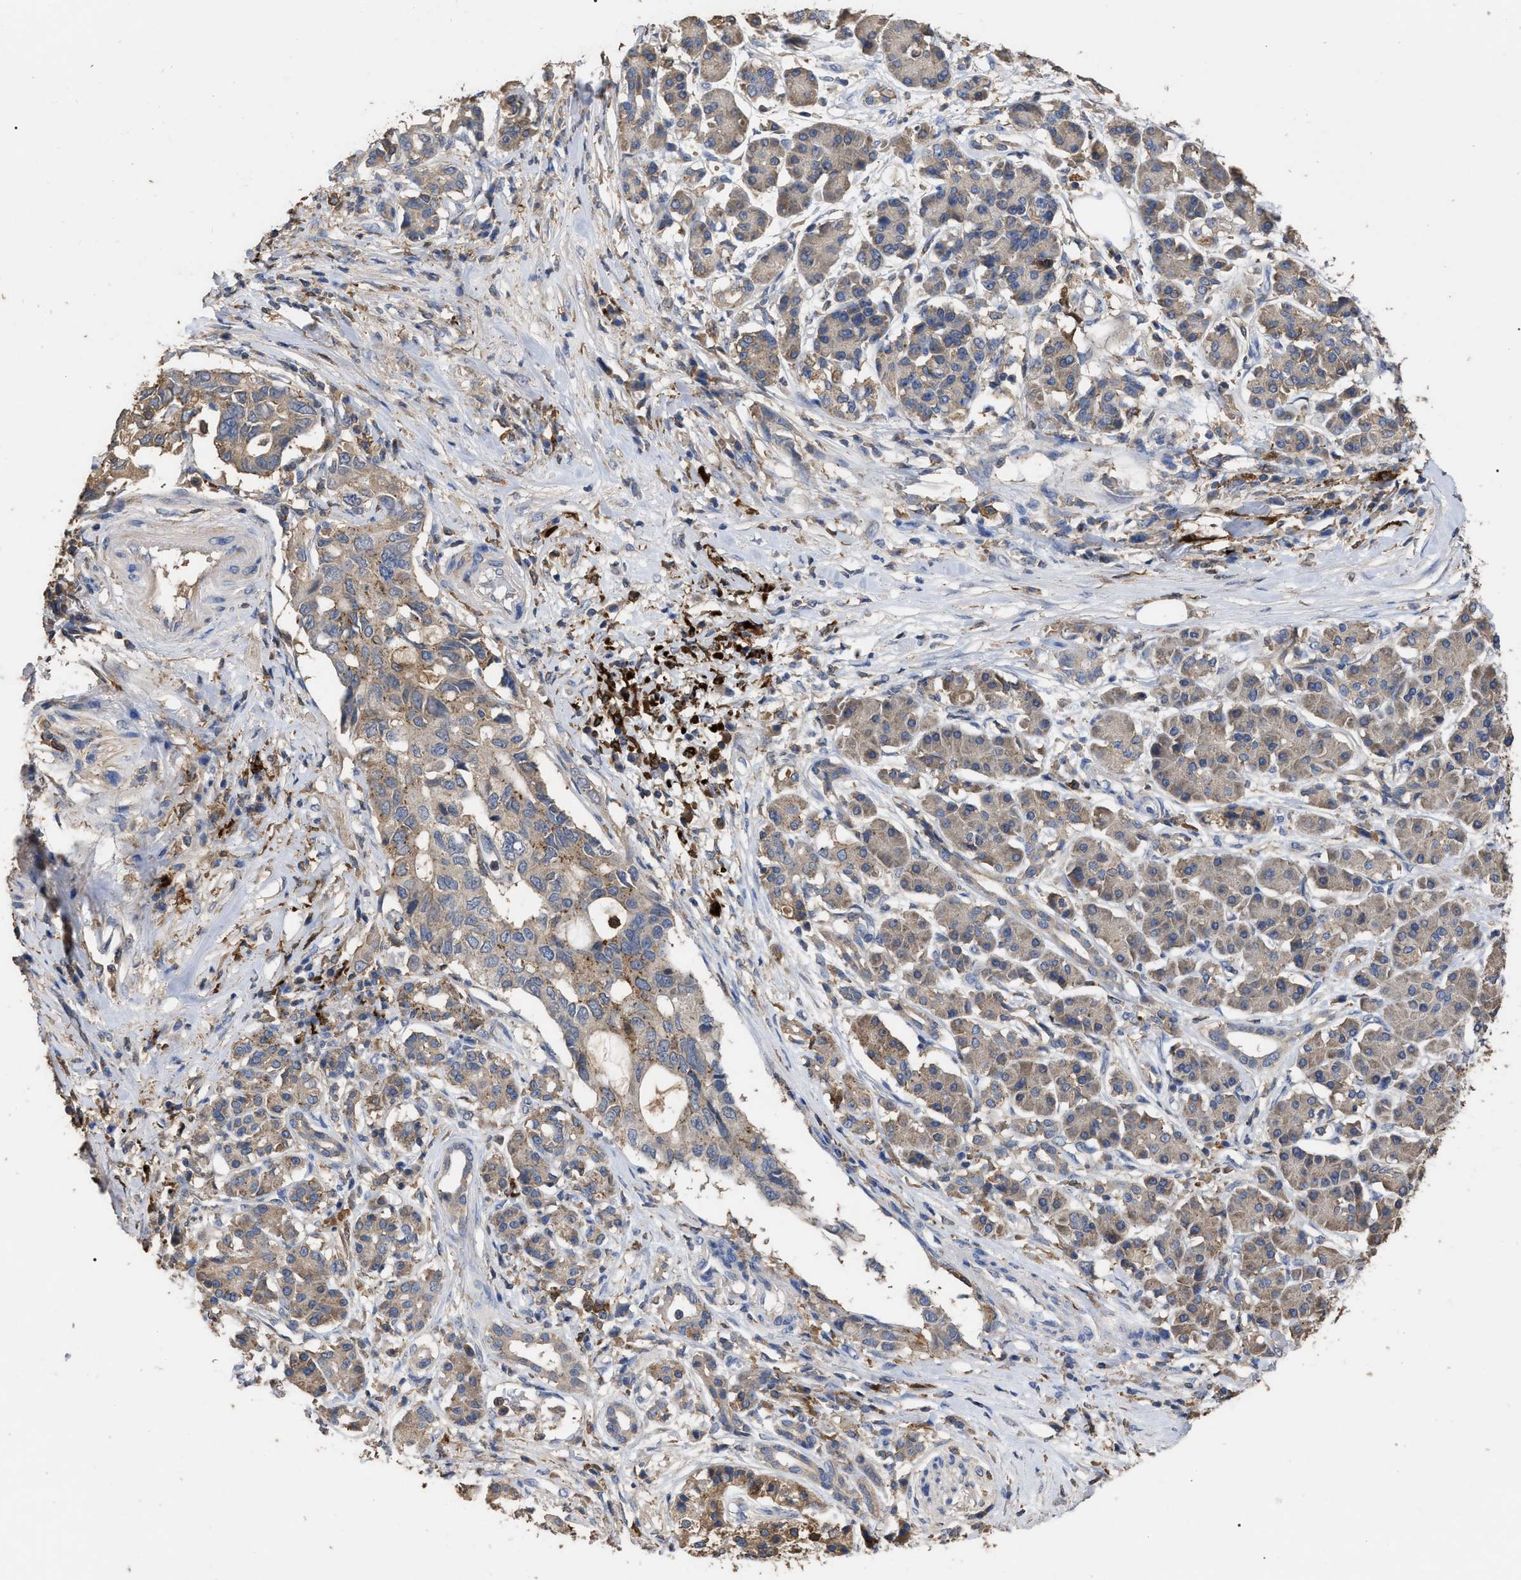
{"staining": {"intensity": "moderate", "quantity": "25%-75%", "location": "cytoplasmic/membranous"}, "tissue": "pancreatic cancer", "cell_type": "Tumor cells", "image_type": "cancer", "snomed": [{"axis": "morphology", "description": "Adenocarcinoma, NOS"}, {"axis": "topography", "description": "Pancreas"}], "caption": "Adenocarcinoma (pancreatic) stained with DAB immunohistochemistry (IHC) demonstrates medium levels of moderate cytoplasmic/membranous staining in about 25%-75% of tumor cells.", "gene": "GPR179", "patient": {"sex": "female", "age": 56}}